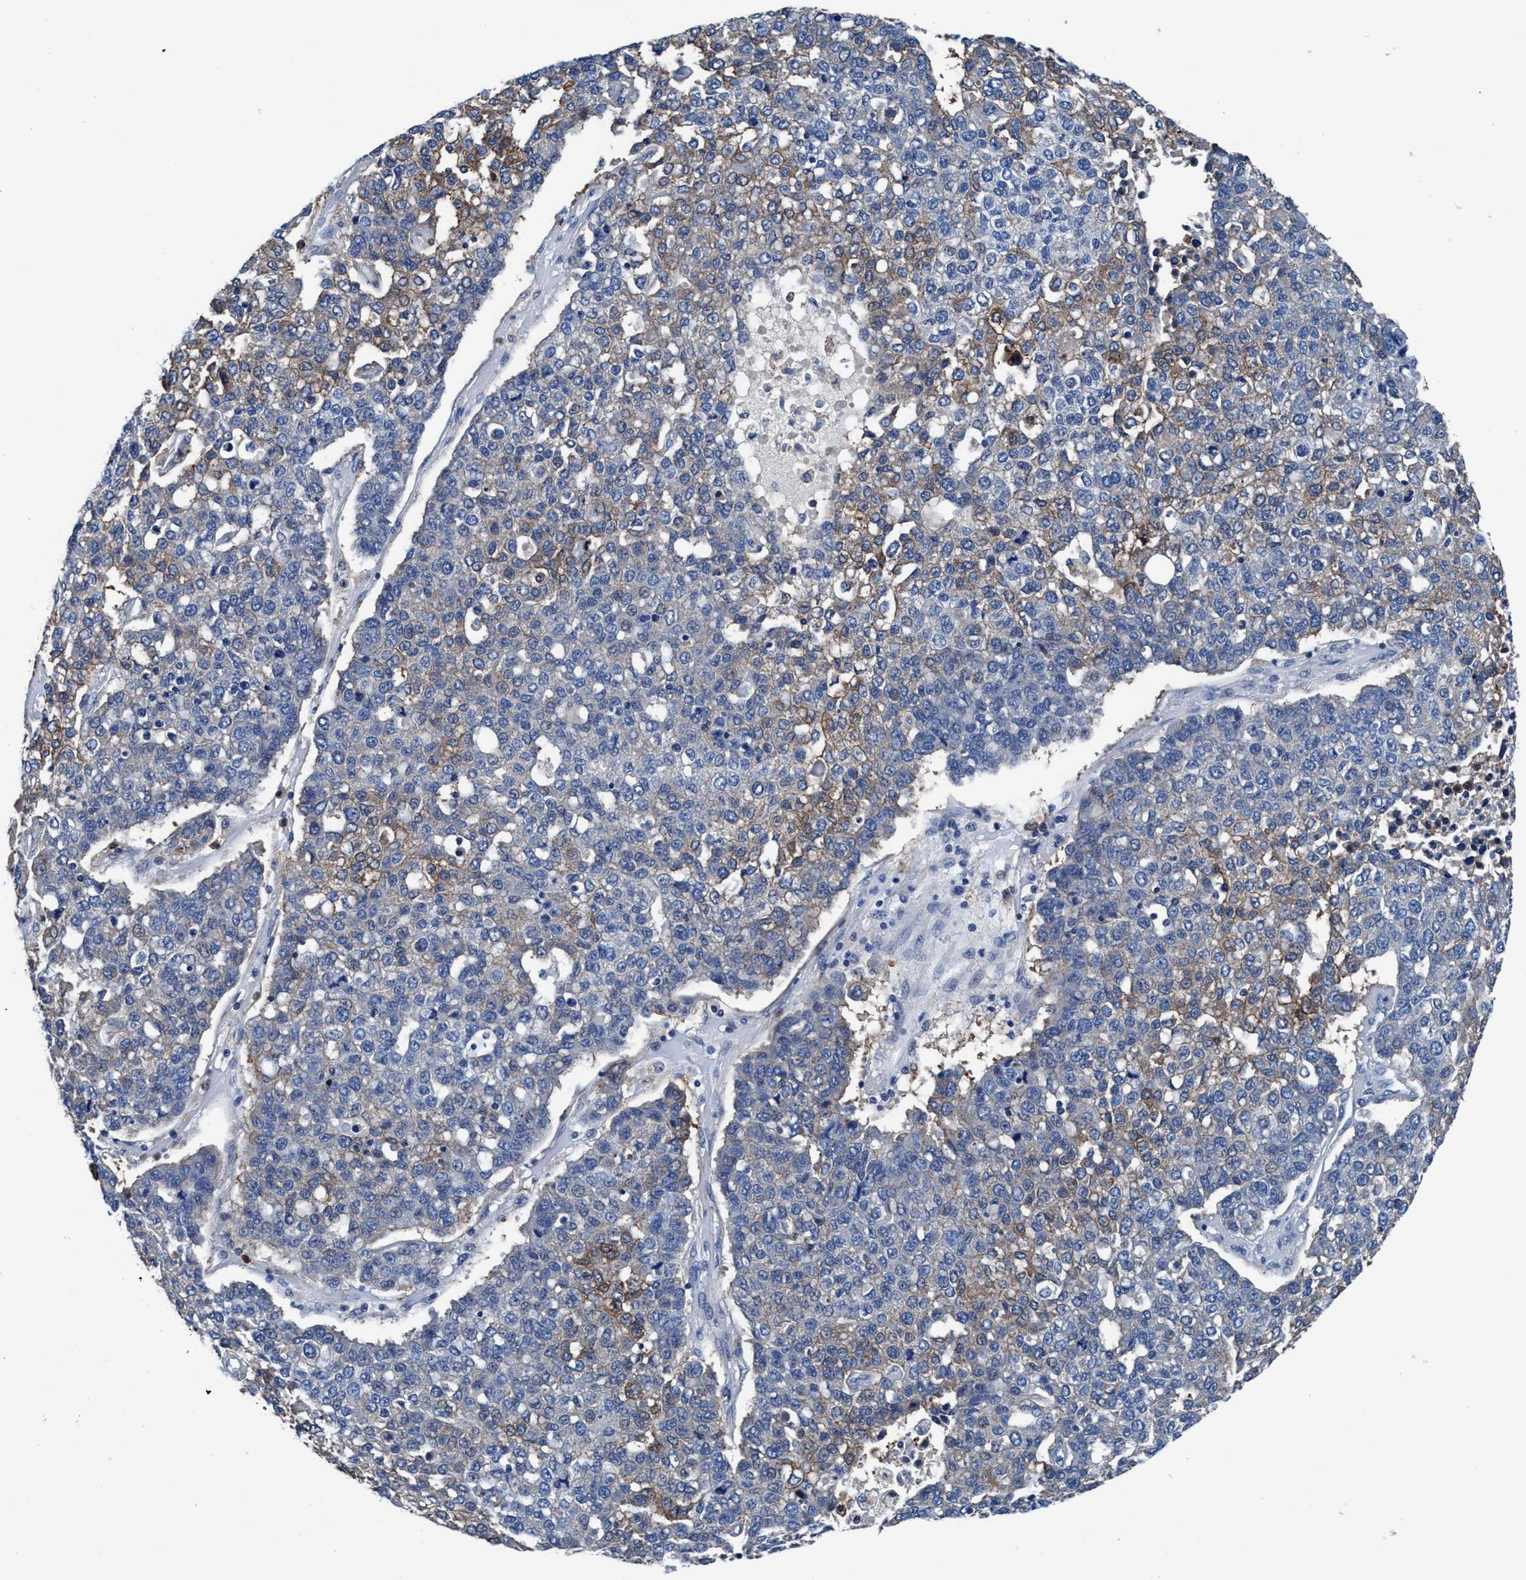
{"staining": {"intensity": "weak", "quantity": "25%-75%", "location": "cytoplasmic/membranous"}, "tissue": "pancreatic cancer", "cell_type": "Tumor cells", "image_type": "cancer", "snomed": [{"axis": "morphology", "description": "Adenocarcinoma, NOS"}, {"axis": "topography", "description": "Pancreas"}], "caption": "Protein staining reveals weak cytoplasmic/membranous expression in about 25%-75% of tumor cells in pancreatic cancer (adenocarcinoma).", "gene": "TMEM94", "patient": {"sex": "female", "age": 61}}